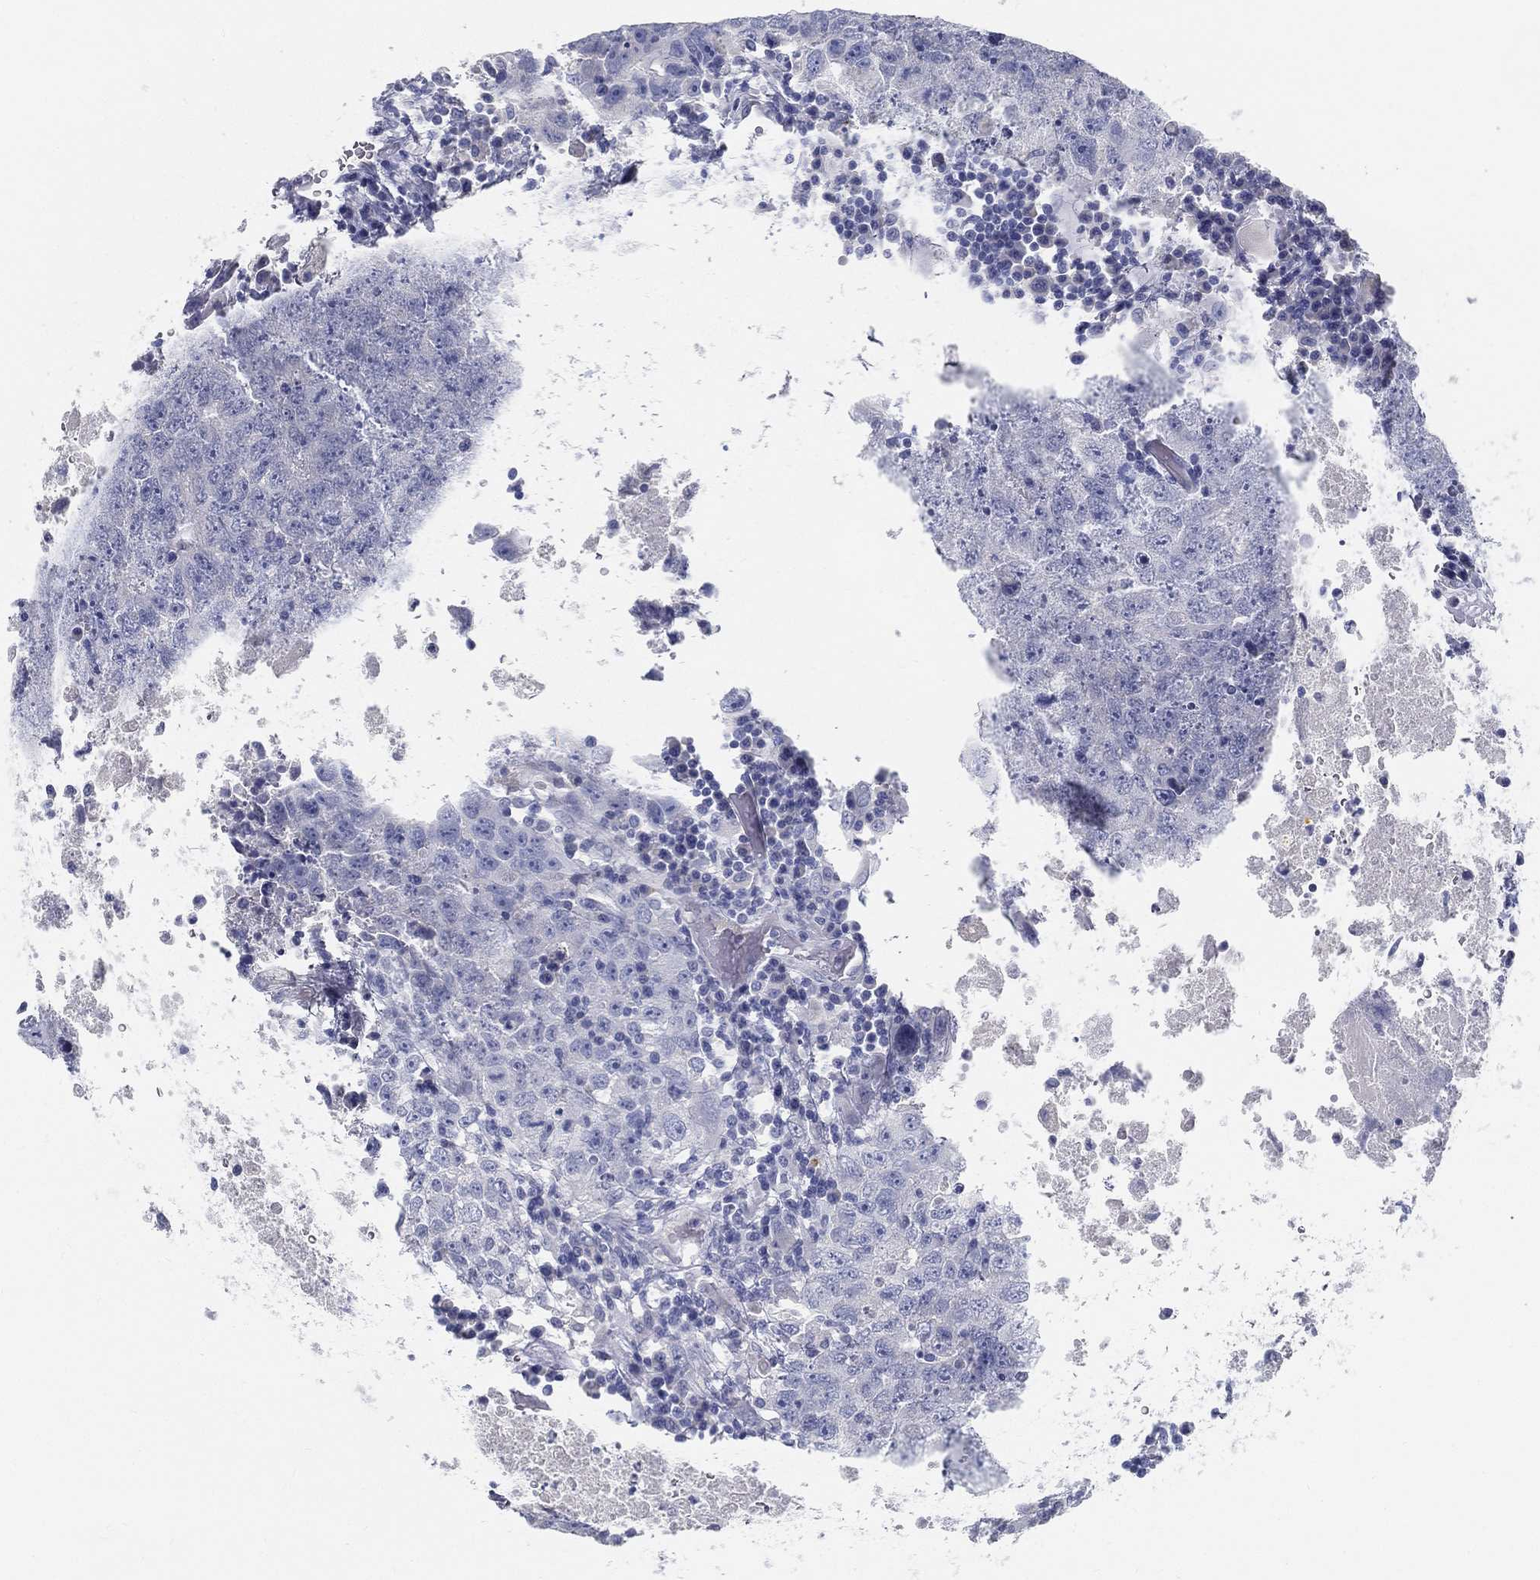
{"staining": {"intensity": "negative", "quantity": "none", "location": "none"}, "tissue": "testis cancer", "cell_type": "Tumor cells", "image_type": "cancer", "snomed": [{"axis": "morphology", "description": "Necrosis, NOS"}, {"axis": "morphology", "description": "Carcinoma, Embryonal, NOS"}, {"axis": "topography", "description": "Testis"}], "caption": "Embryonal carcinoma (testis) was stained to show a protein in brown. There is no significant positivity in tumor cells.", "gene": "STS", "patient": {"sex": "male", "age": 19}}